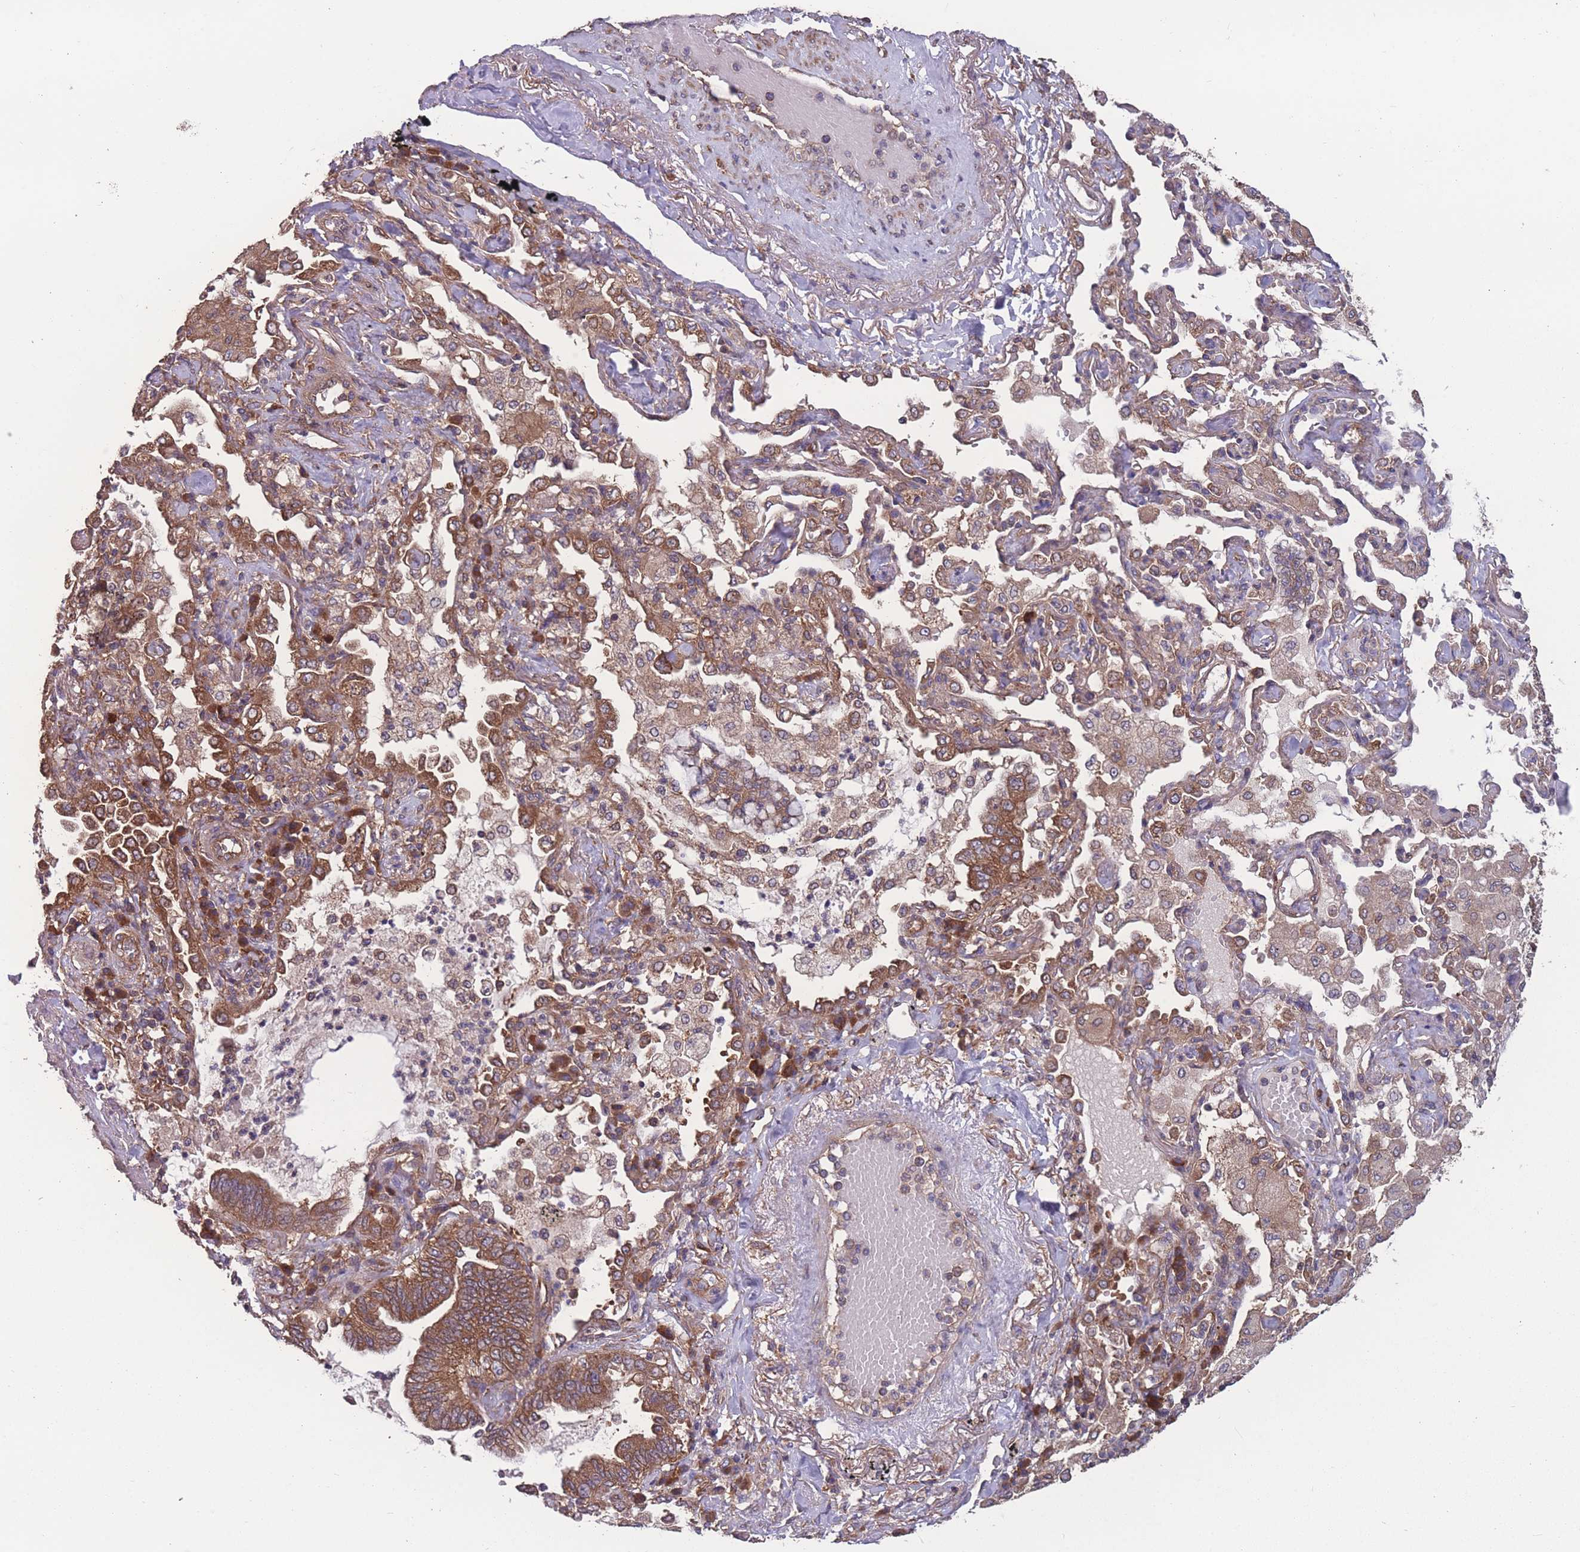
{"staining": {"intensity": "moderate", "quantity": ">75%", "location": "cytoplasmic/membranous"}, "tissue": "bronchus", "cell_type": "Respiratory epithelial cells", "image_type": "normal", "snomed": [{"axis": "morphology", "description": "Normal tissue, NOS"}, {"axis": "morphology", "description": "Adenocarcinoma, NOS"}, {"axis": "topography", "description": "Bronchus"}, {"axis": "topography", "description": "Lung"}], "caption": "Respiratory epithelial cells display moderate cytoplasmic/membranous positivity in about >75% of cells in unremarkable bronchus.", "gene": "ZPR1", "patient": {"sex": "female", "age": 70}}